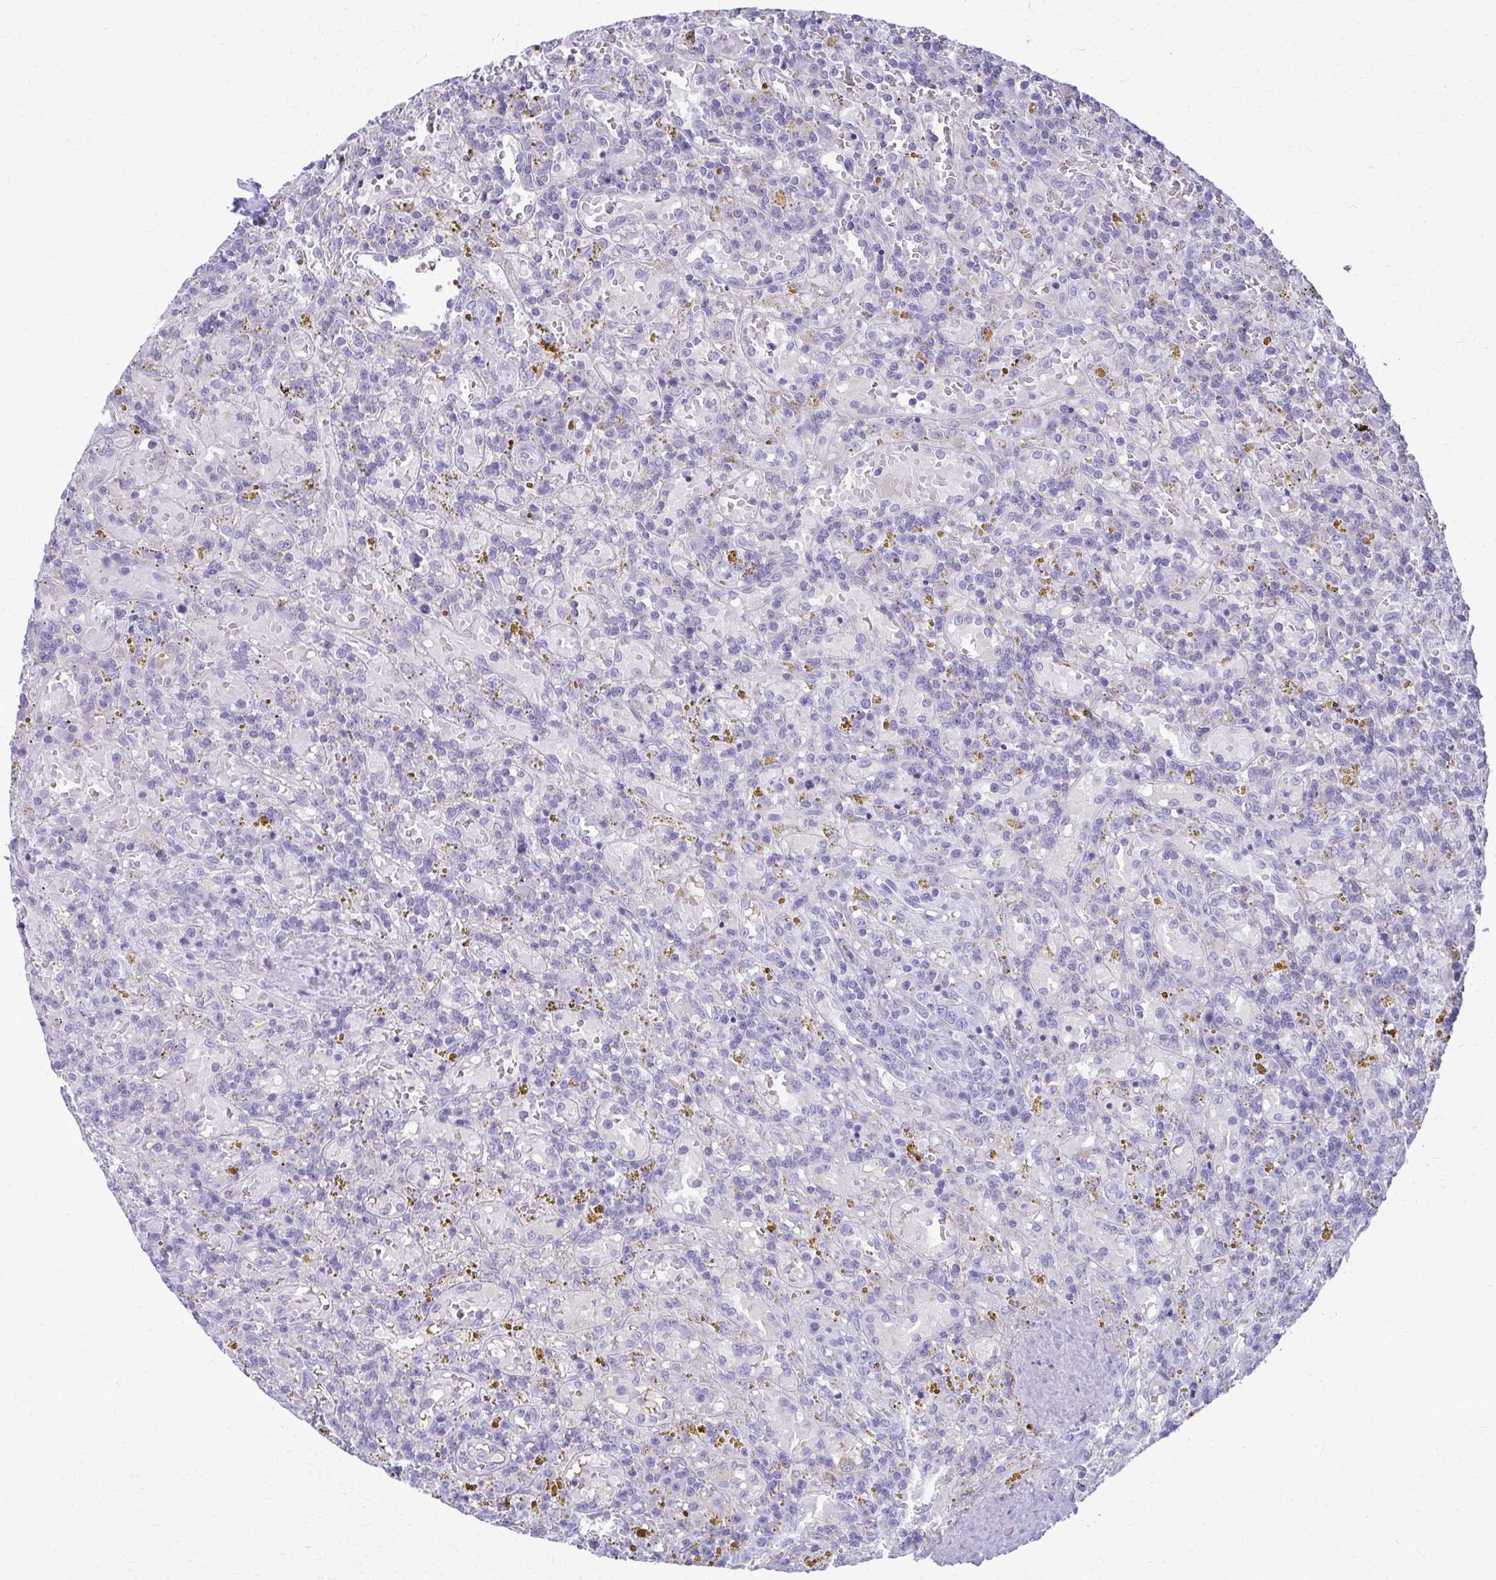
{"staining": {"intensity": "negative", "quantity": "none", "location": "none"}, "tissue": "lymphoma", "cell_type": "Tumor cells", "image_type": "cancer", "snomed": [{"axis": "morphology", "description": "Malignant lymphoma, non-Hodgkin's type, Low grade"}, {"axis": "topography", "description": "Spleen"}], "caption": "Tumor cells are negative for brown protein staining in lymphoma.", "gene": "ACSM2B", "patient": {"sex": "female", "age": 65}}